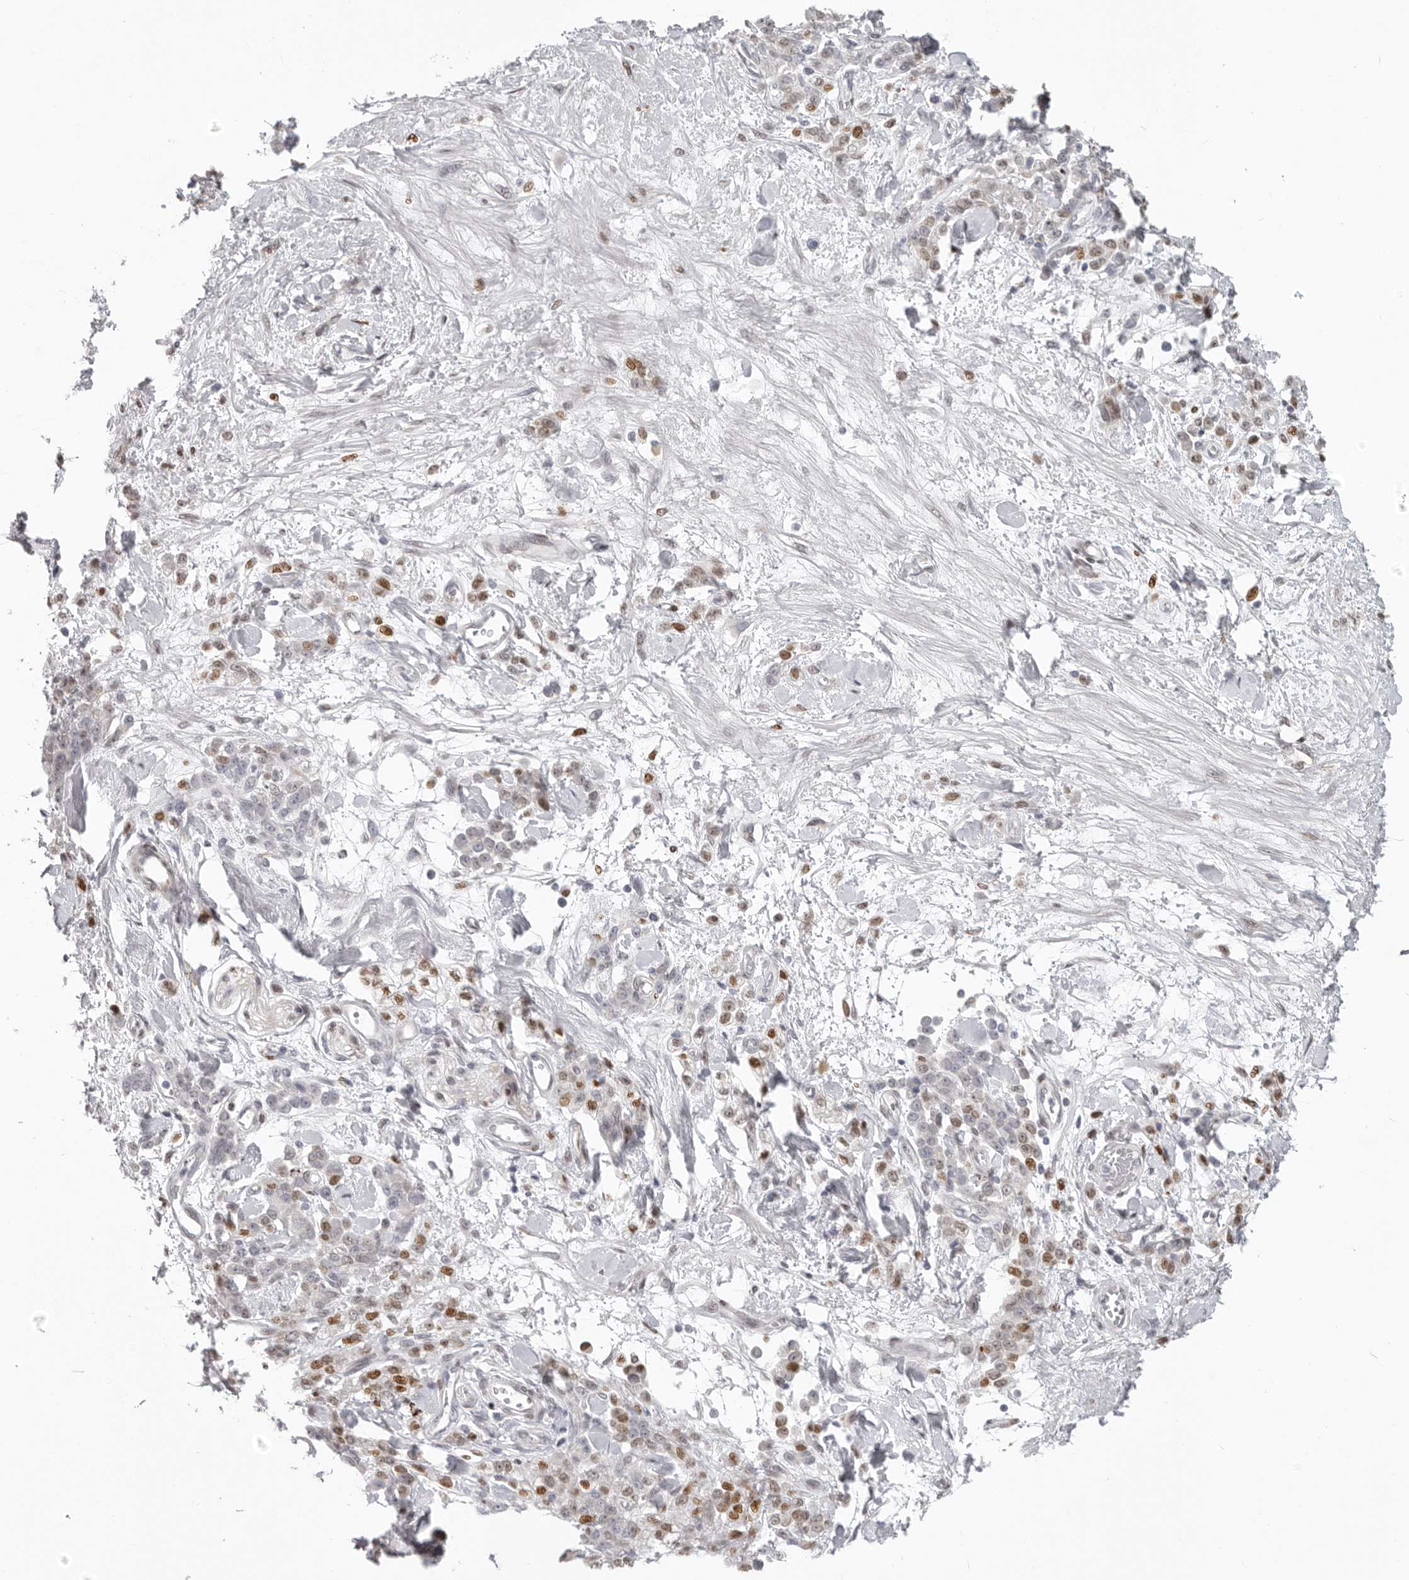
{"staining": {"intensity": "moderate", "quantity": "<25%", "location": "nuclear"}, "tissue": "stomach cancer", "cell_type": "Tumor cells", "image_type": "cancer", "snomed": [{"axis": "morphology", "description": "Normal tissue, NOS"}, {"axis": "morphology", "description": "Adenocarcinoma, NOS"}, {"axis": "topography", "description": "Stomach"}], "caption": "Stomach cancer stained with a protein marker reveals moderate staining in tumor cells.", "gene": "SRP19", "patient": {"sex": "male", "age": 82}}